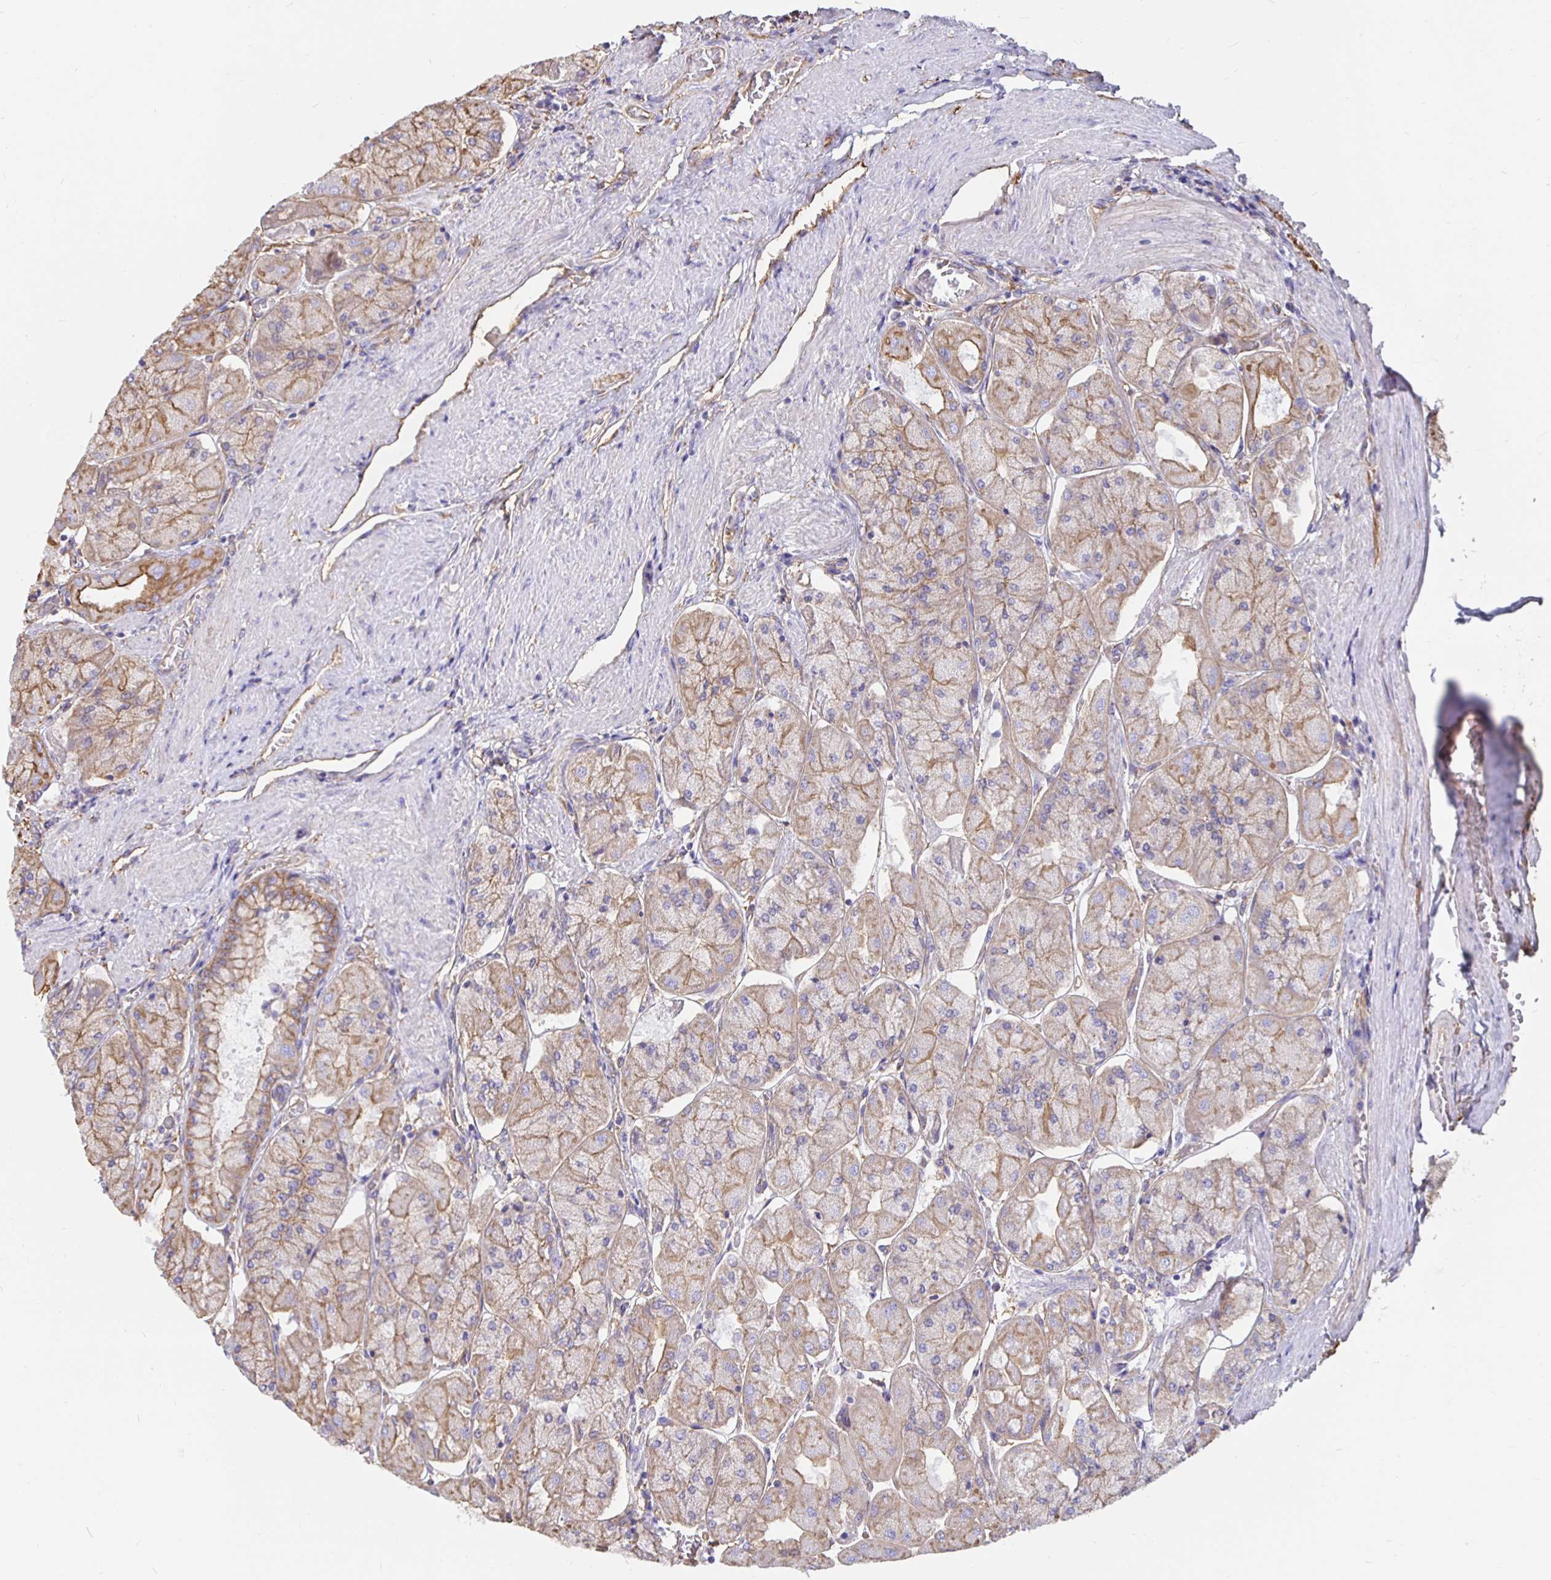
{"staining": {"intensity": "moderate", "quantity": ">75%", "location": "cytoplasmic/membranous"}, "tissue": "stomach", "cell_type": "Glandular cells", "image_type": "normal", "snomed": [{"axis": "morphology", "description": "Normal tissue, NOS"}, {"axis": "topography", "description": "Stomach"}], "caption": "Immunohistochemistry of unremarkable human stomach demonstrates medium levels of moderate cytoplasmic/membranous expression in approximately >75% of glandular cells.", "gene": "ARHGEF39", "patient": {"sex": "female", "age": 61}}